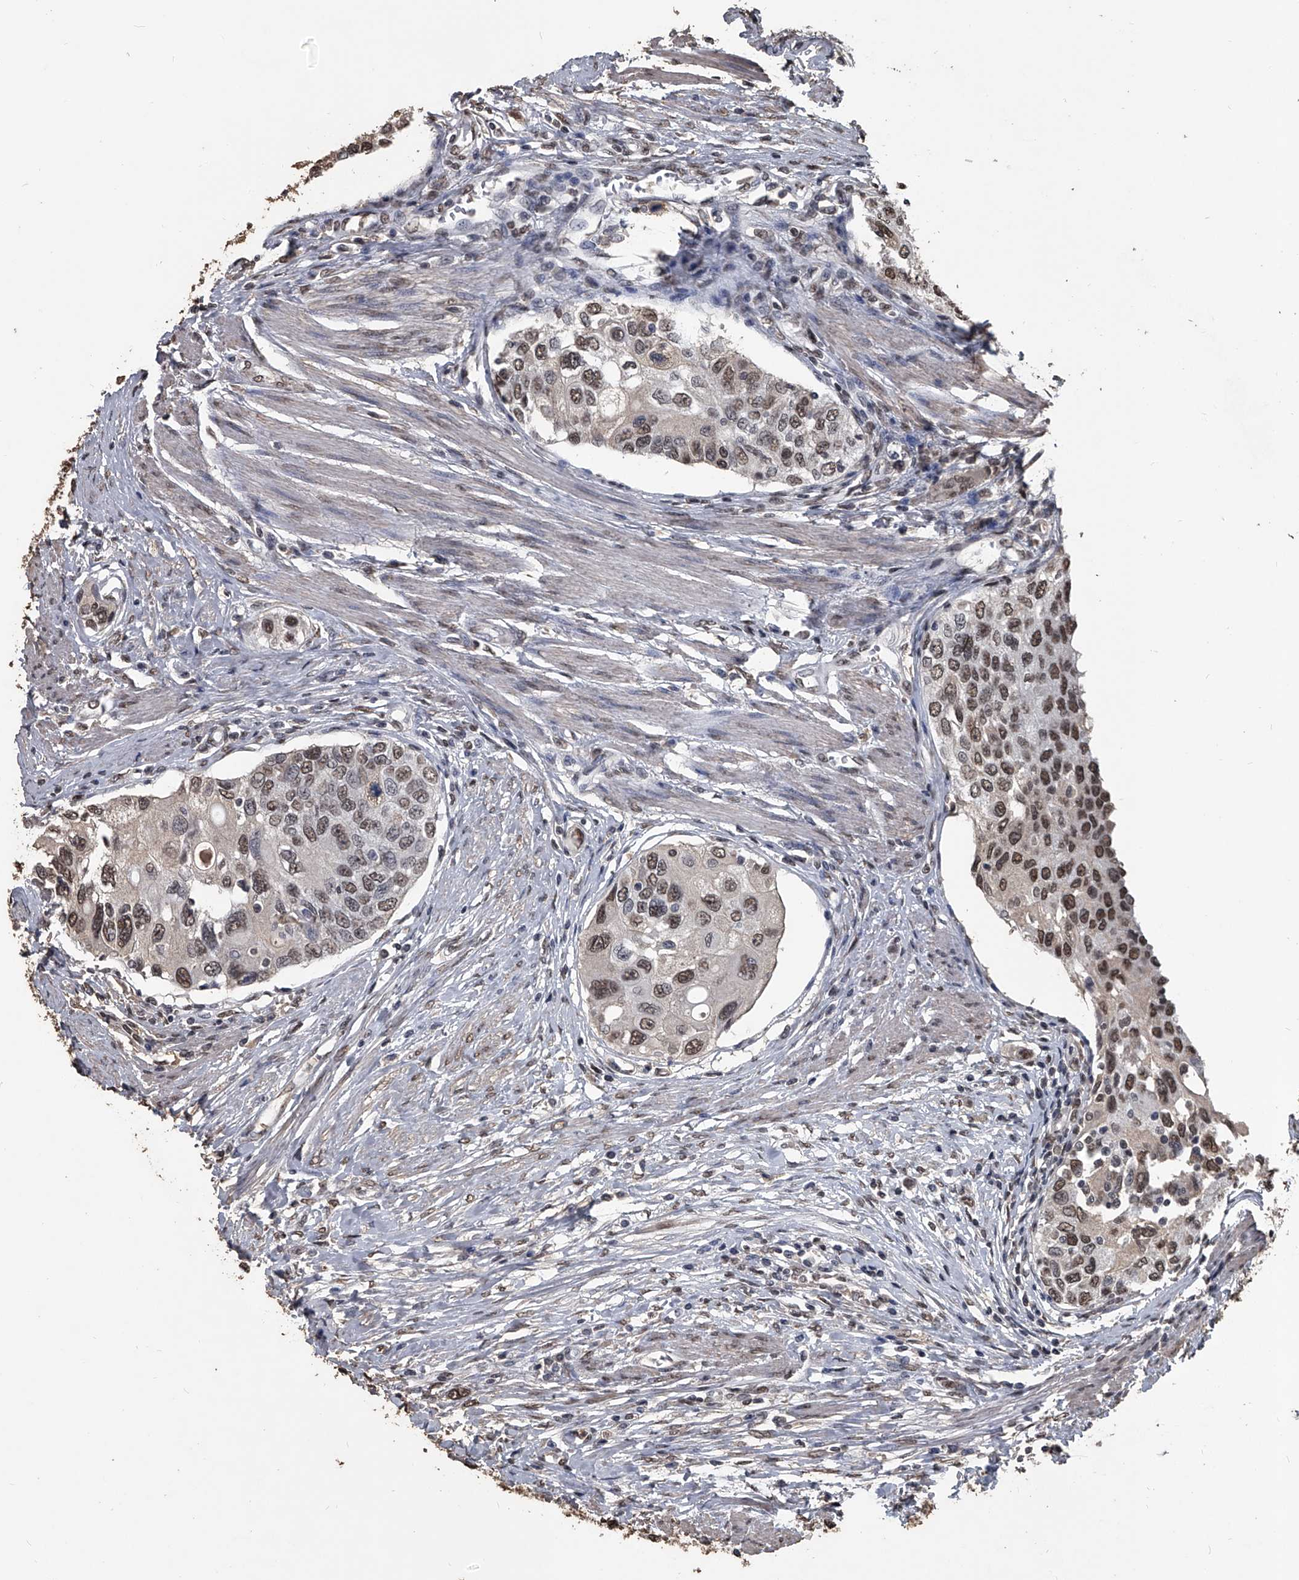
{"staining": {"intensity": "moderate", "quantity": ">75%", "location": "nuclear"}, "tissue": "urothelial cancer", "cell_type": "Tumor cells", "image_type": "cancer", "snomed": [{"axis": "morphology", "description": "Urothelial carcinoma, High grade"}, {"axis": "topography", "description": "Urinary bladder"}], "caption": "The photomicrograph exhibits immunohistochemical staining of high-grade urothelial carcinoma. There is moderate nuclear staining is identified in about >75% of tumor cells.", "gene": "MATR3", "patient": {"sex": "female", "age": 56}}